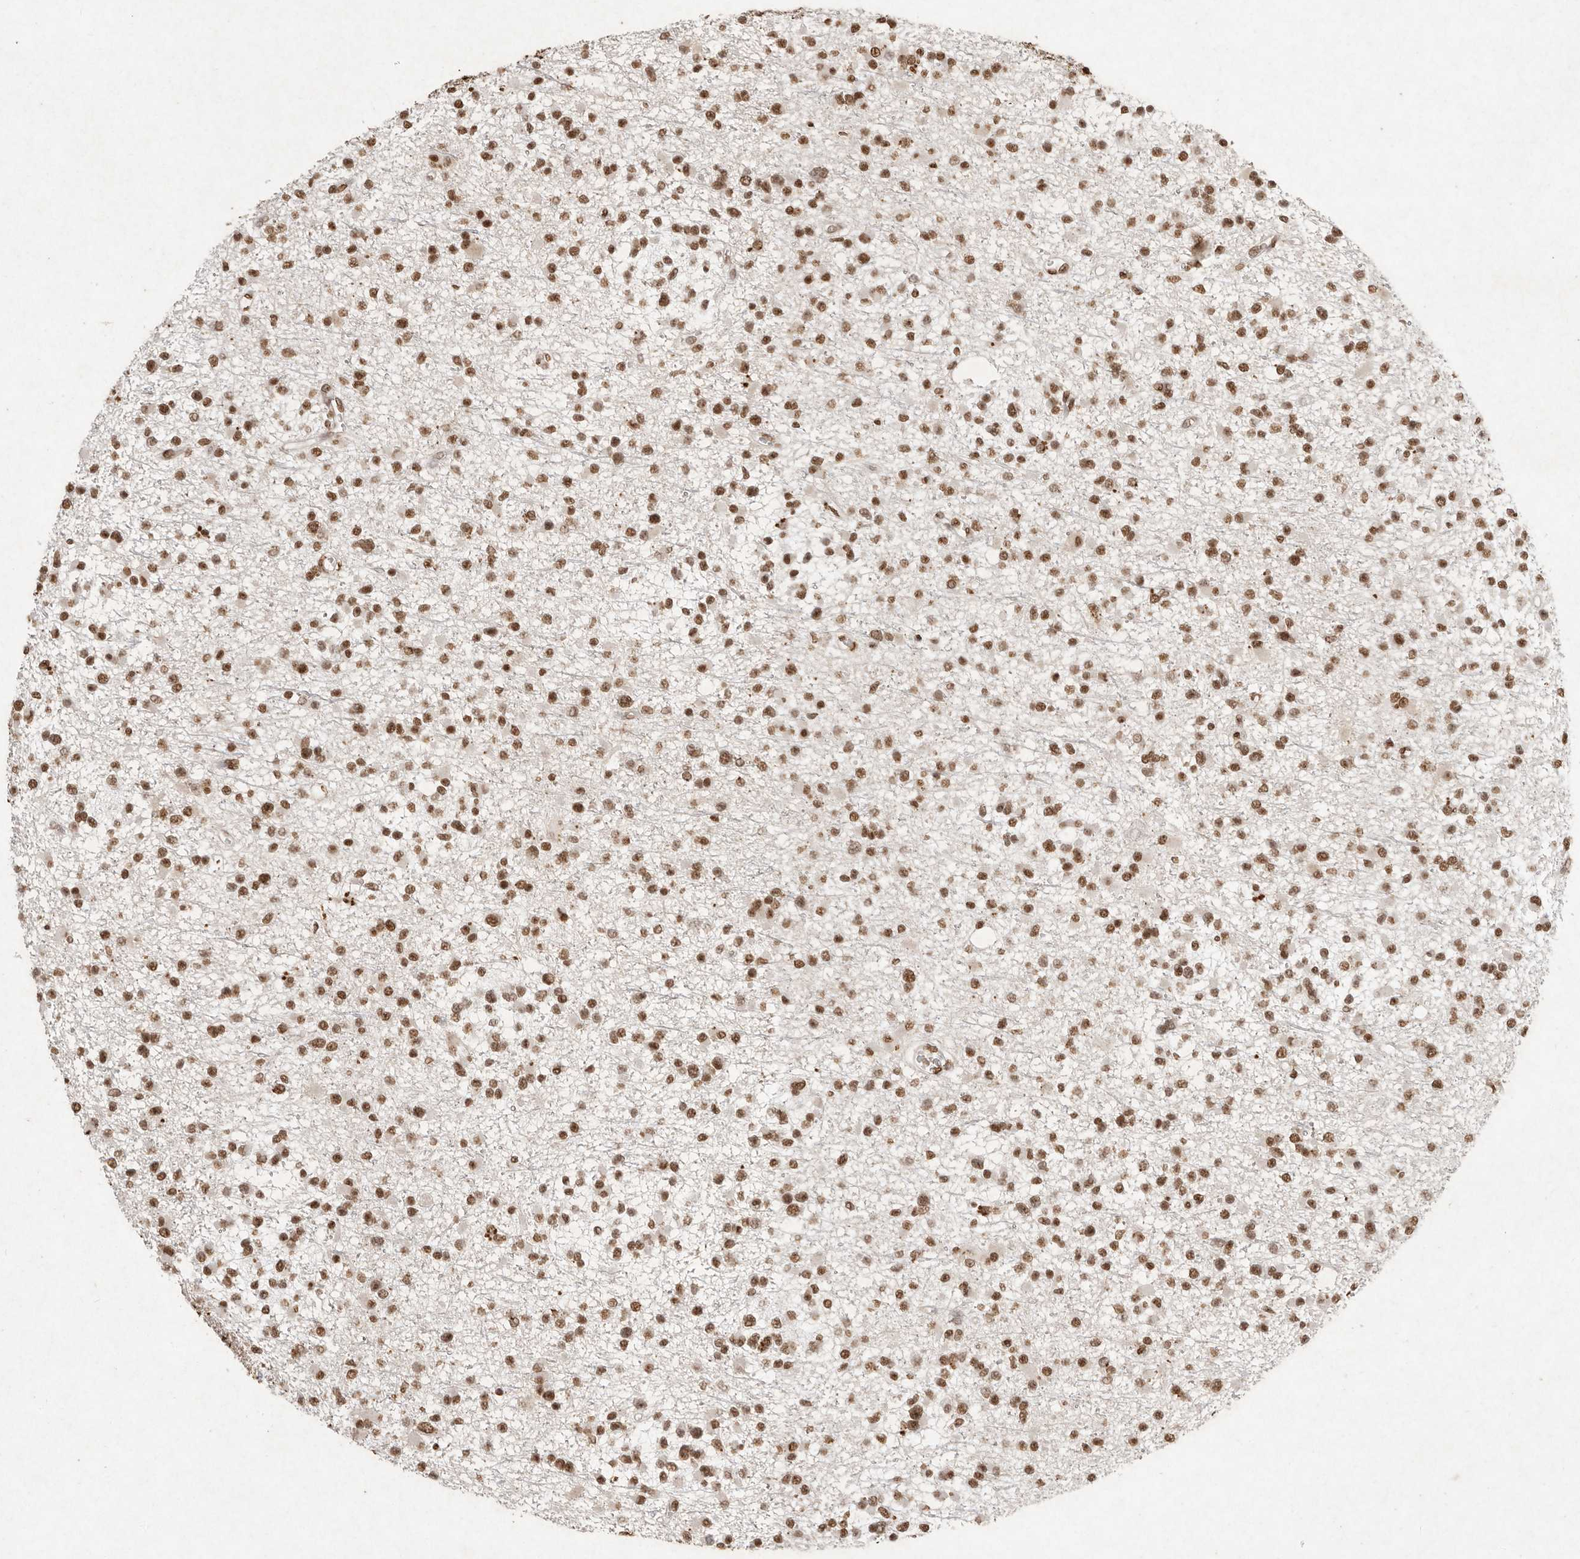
{"staining": {"intensity": "moderate", "quantity": ">75%", "location": "nuclear"}, "tissue": "glioma", "cell_type": "Tumor cells", "image_type": "cancer", "snomed": [{"axis": "morphology", "description": "Glioma, malignant, Low grade"}, {"axis": "topography", "description": "Brain"}], "caption": "Glioma tissue displays moderate nuclear positivity in approximately >75% of tumor cells, visualized by immunohistochemistry. (DAB (3,3'-diaminobenzidine) IHC with brightfield microscopy, high magnification).", "gene": "NKX3-2", "patient": {"sex": "female", "age": 22}}